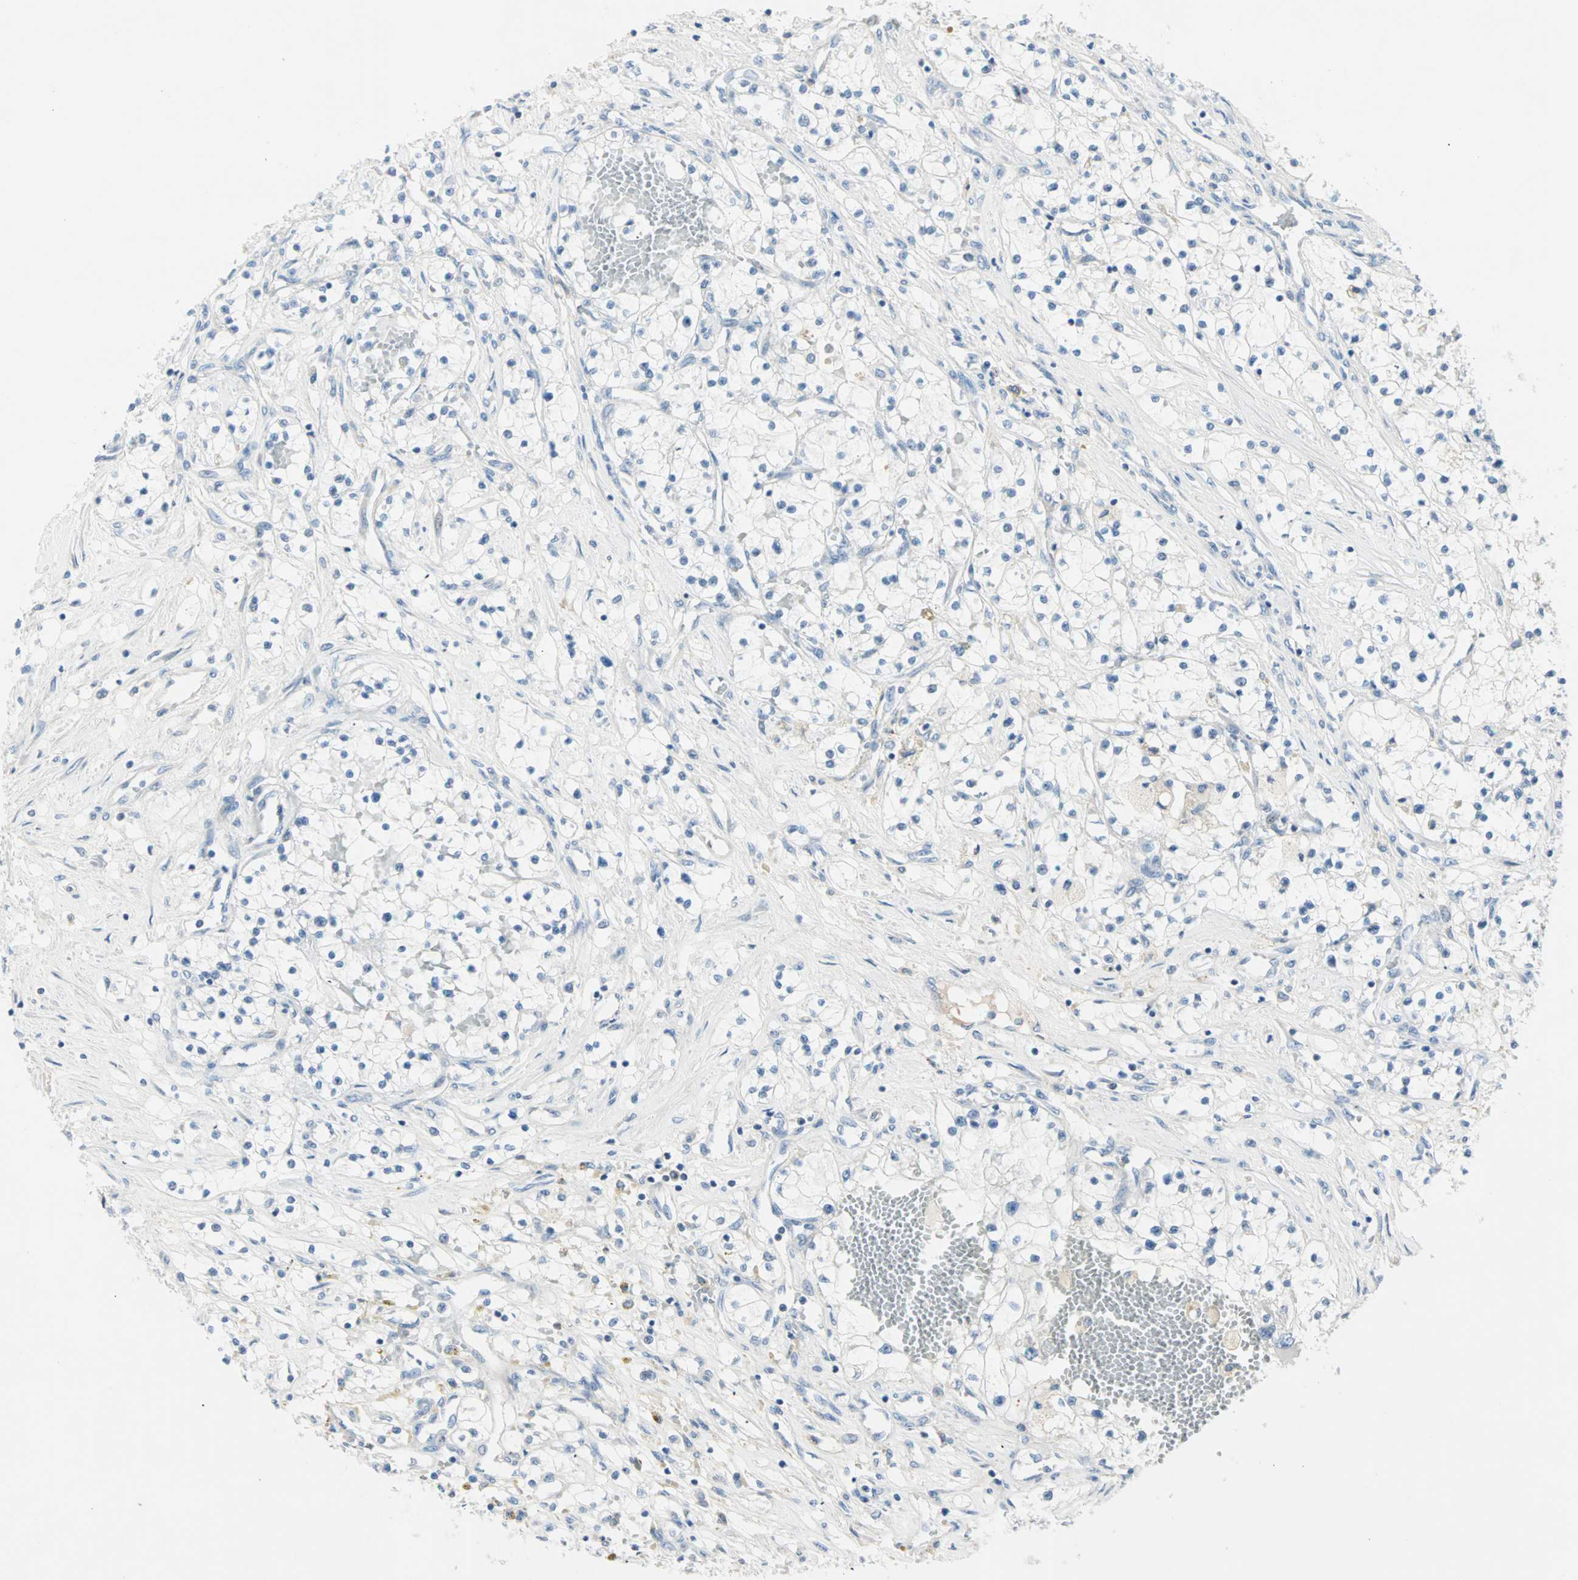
{"staining": {"intensity": "negative", "quantity": "none", "location": "none"}, "tissue": "renal cancer", "cell_type": "Tumor cells", "image_type": "cancer", "snomed": [{"axis": "morphology", "description": "Adenocarcinoma, NOS"}, {"axis": "topography", "description": "Kidney"}], "caption": "Micrograph shows no significant protein staining in tumor cells of adenocarcinoma (renal). (DAB (3,3'-diaminobenzidine) immunohistochemistry with hematoxylin counter stain).", "gene": "NEFH", "patient": {"sex": "male", "age": 68}}